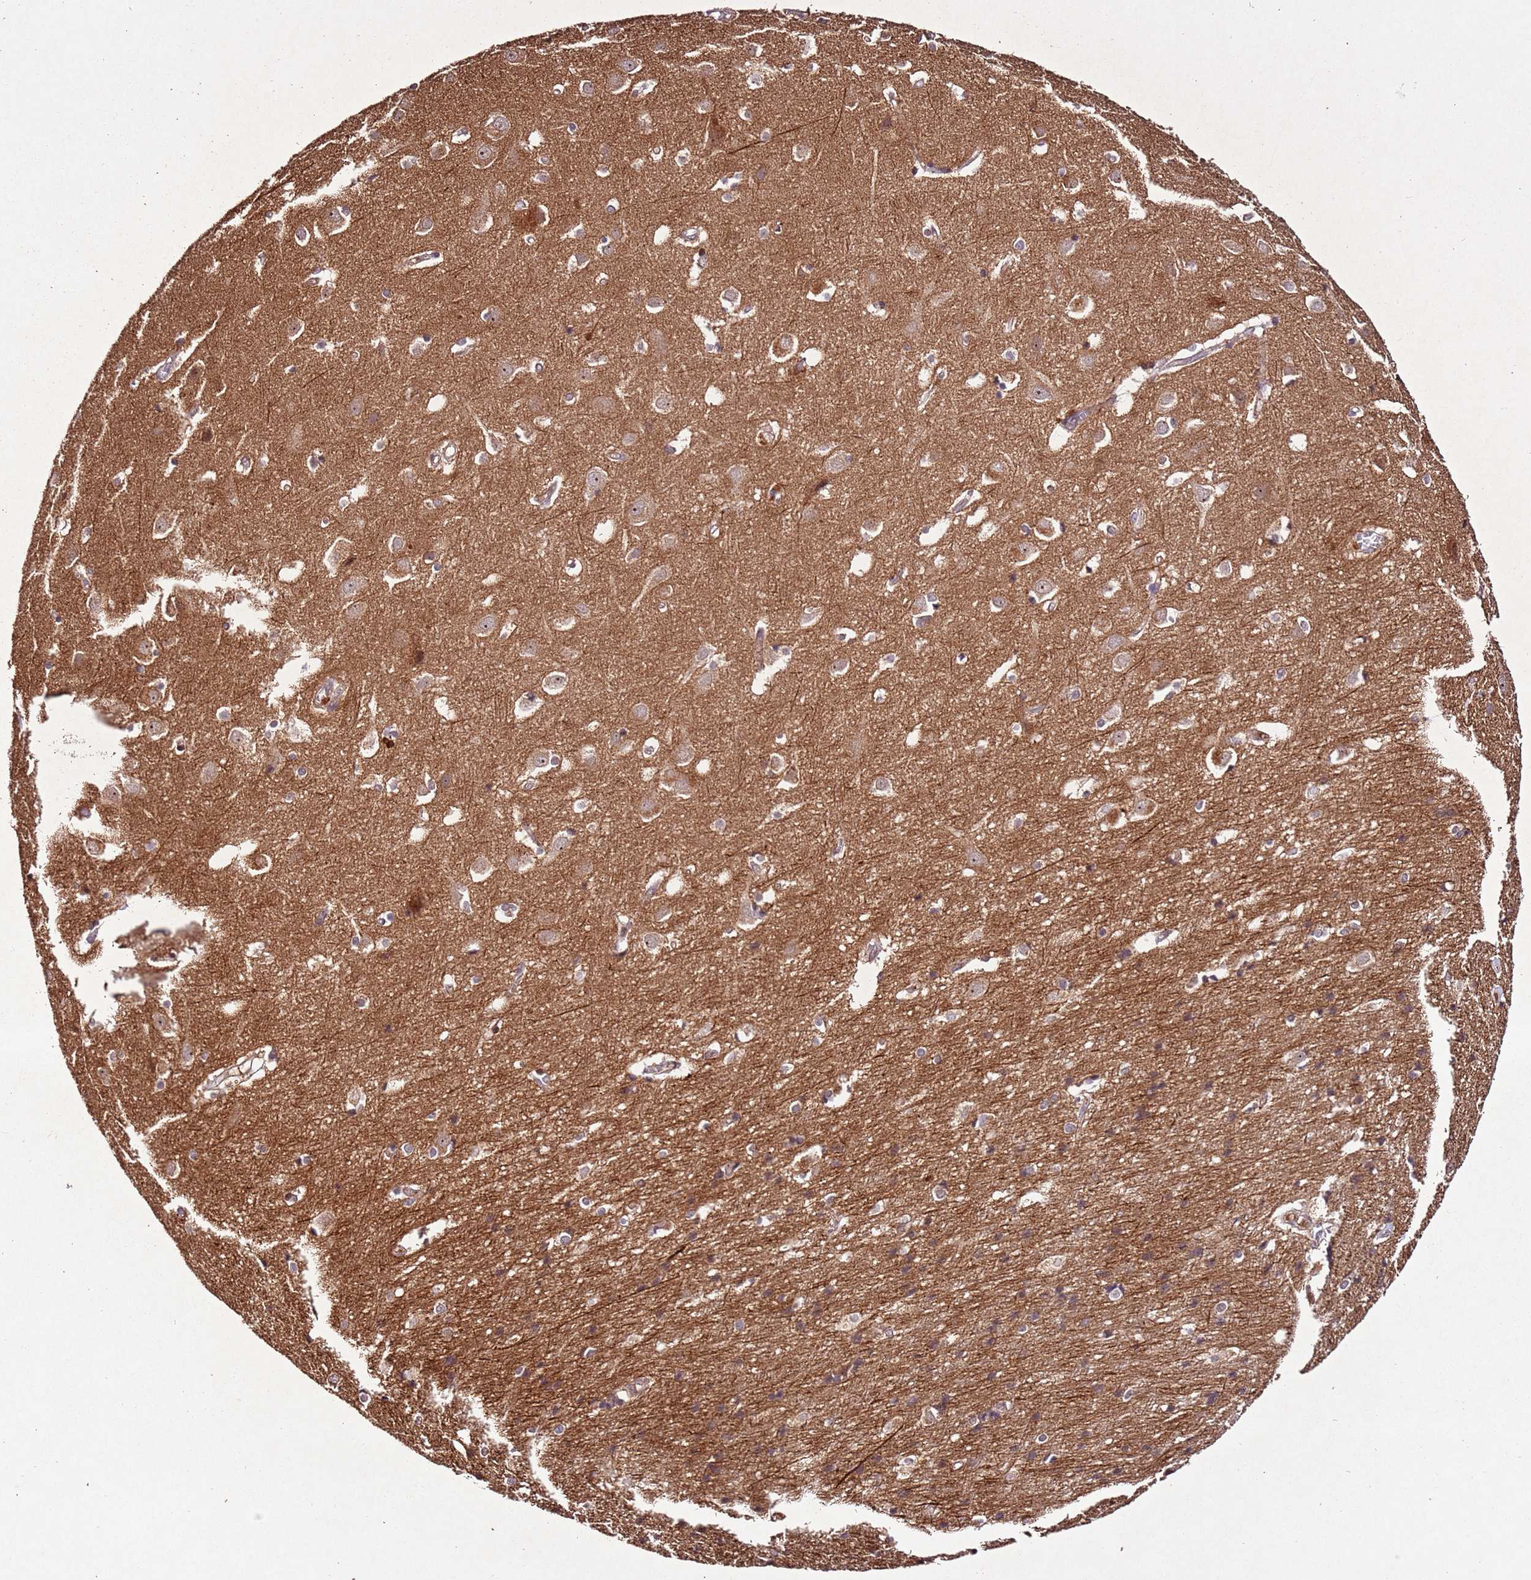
{"staining": {"intensity": "weak", "quantity": ">75%", "location": "cytoplasmic/membranous"}, "tissue": "cerebral cortex", "cell_type": "Endothelial cells", "image_type": "normal", "snomed": [{"axis": "morphology", "description": "Normal tissue, NOS"}, {"axis": "topography", "description": "Cerebral cortex"}], "caption": "Immunohistochemical staining of normal cerebral cortex displays low levels of weak cytoplasmic/membranous expression in approximately >75% of endothelial cells.", "gene": "PTMA", "patient": {"sex": "male", "age": 54}}